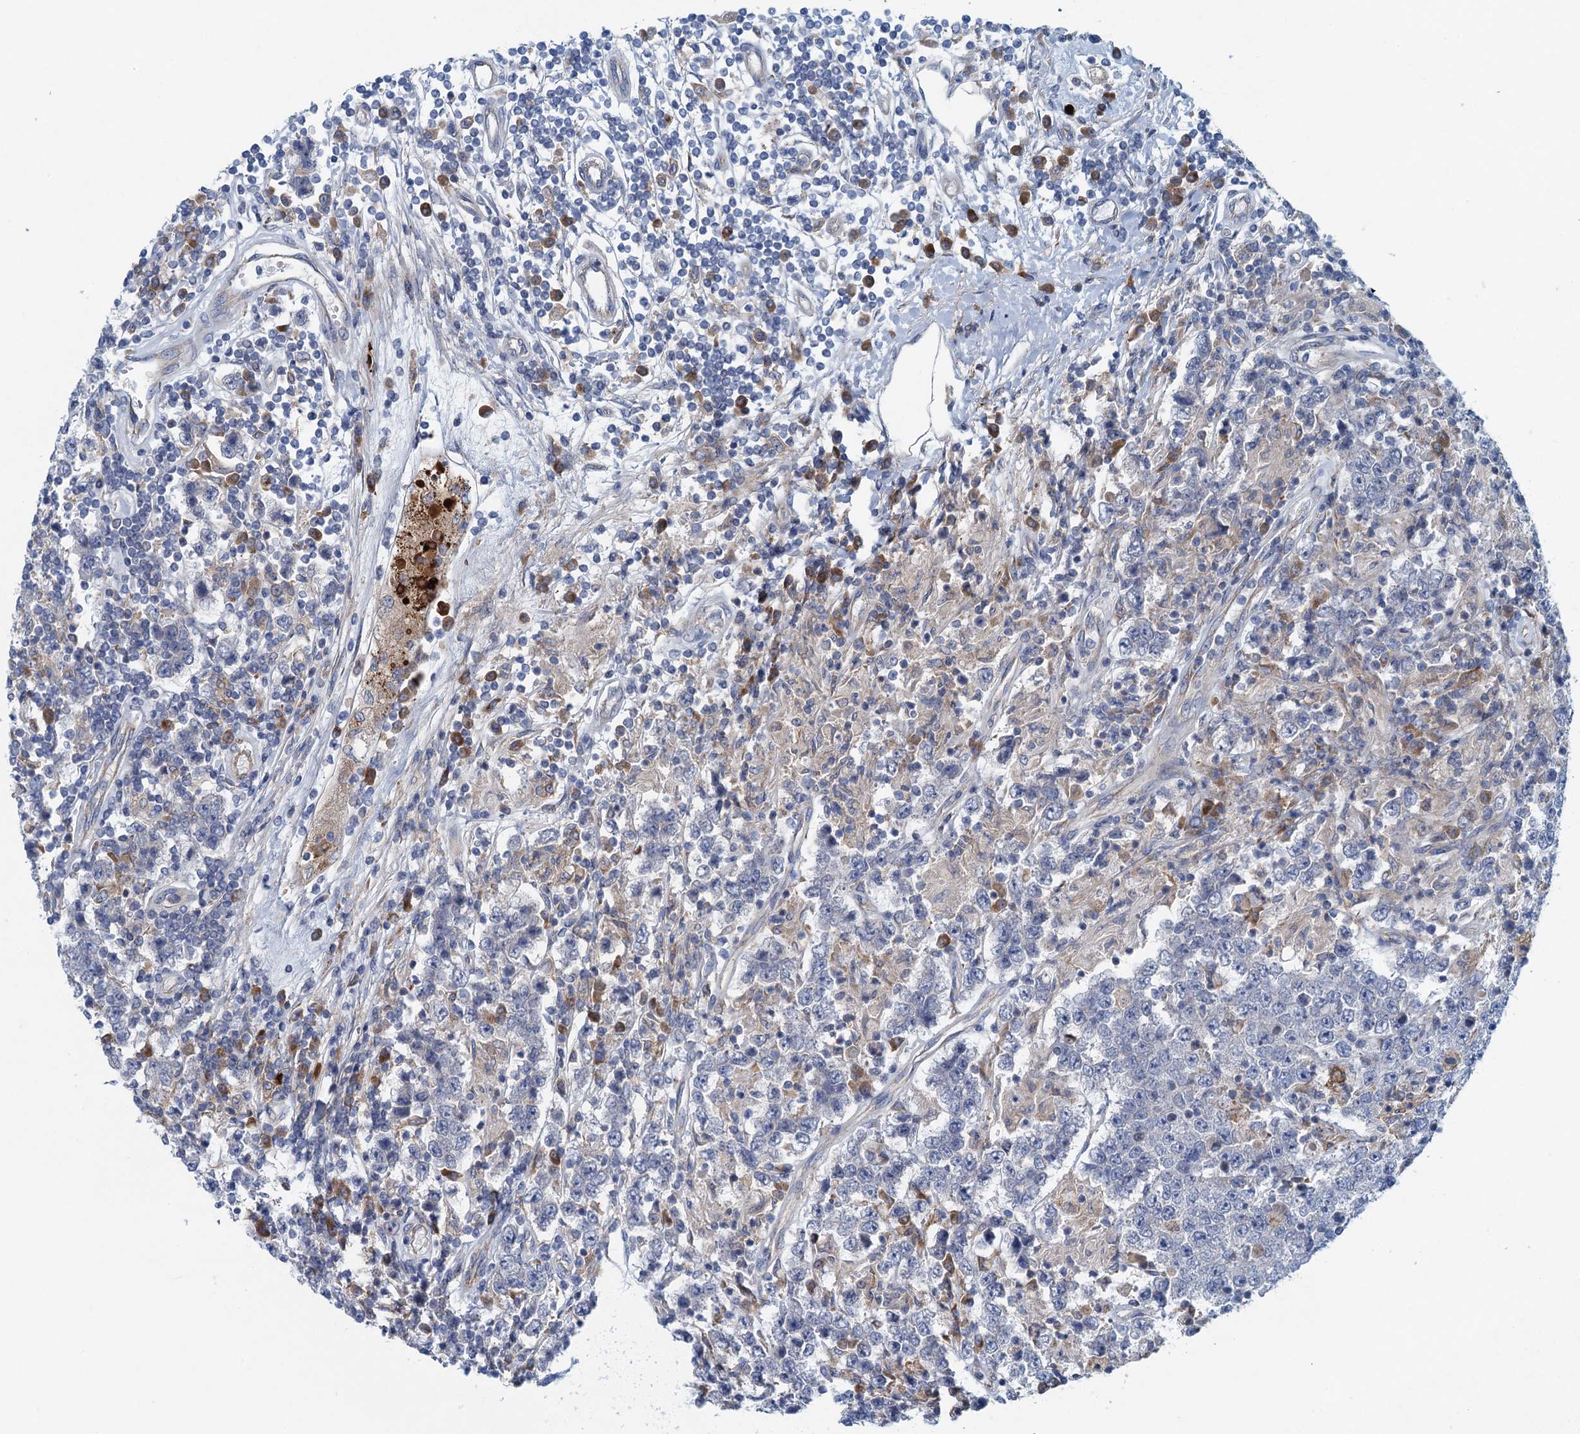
{"staining": {"intensity": "negative", "quantity": "none", "location": "none"}, "tissue": "testis cancer", "cell_type": "Tumor cells", "image_type": "cancer", "snomed": [{"axis": "morphology", "description": "Normal tissue, NOS"}, {"axis": "morphology", "description": "Urothelial carcinoma, High grade"}, {"axis": "morphology", "description": "Seminoma, NOS"}, {"axis": "morphology", "description": "Carcinoma, Embryonal, NOS"}, {"axis": "topography", "description": "Urinary bladder"}, {"axis": "topography", "description": "Testis"}], "caption": "Immunohistochemistry (IHC) of testis cancer reveals no expression in tumor cells.", "gene": "MYDGF", "patient": {"sex": "male", "age": 41}}